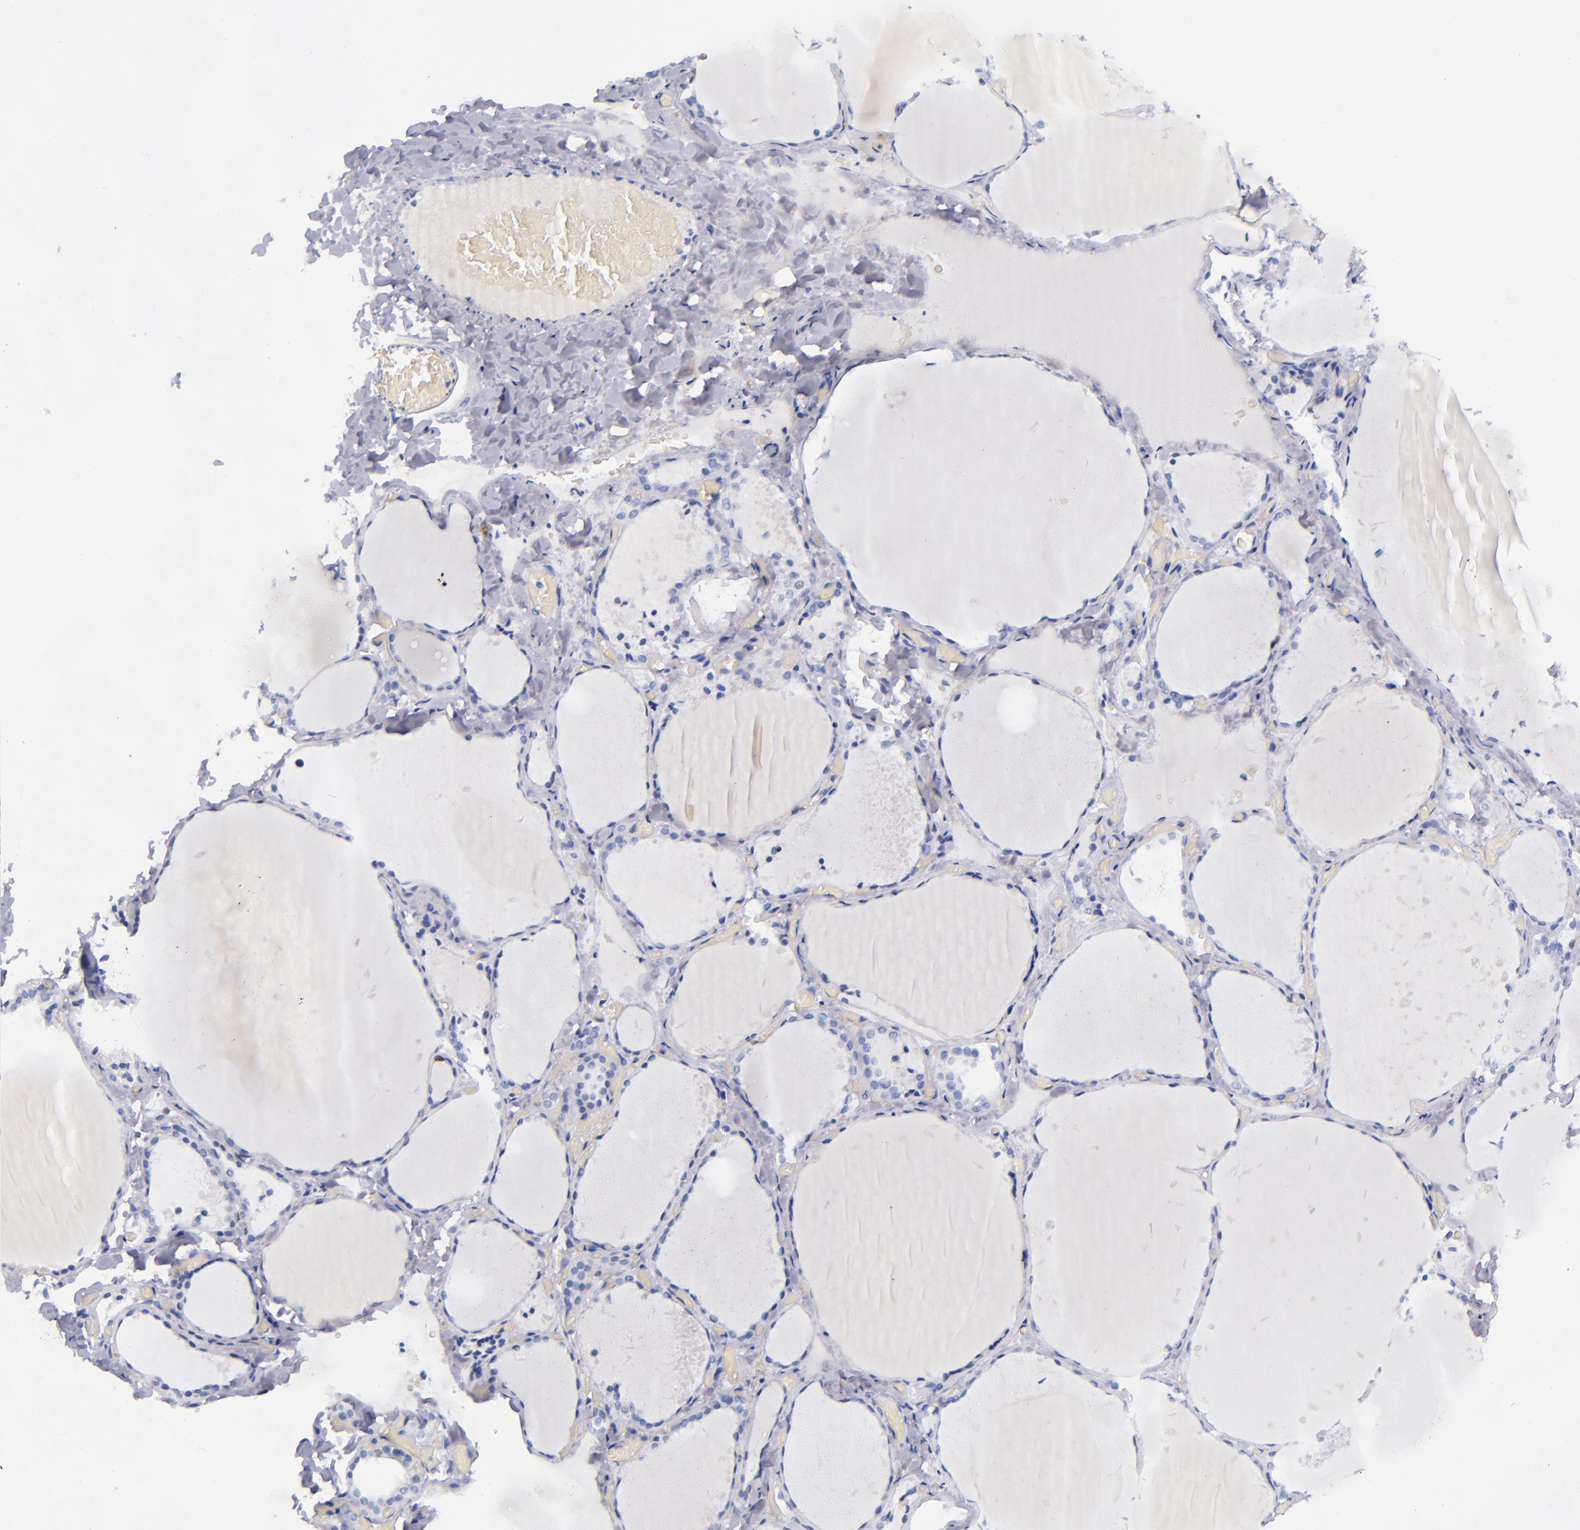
{"staining": {"intensity": "negative", "quantity": "none", "location": "none"}, "tissue": "thyroid gland", "cell_type": "Glandular cells", "image_type": "normal", "snomed": [{"axis": "morphology", "description": "Normal tissue, NOS"}, {"axis": "topography", "description": "Thyroid gland"}], "caption": "Photomicrograph shows no protein expression in glandular cells of normal thyroid gland.", "gene": "MCM7", "patient": {"sex": "female", "age": 22}}